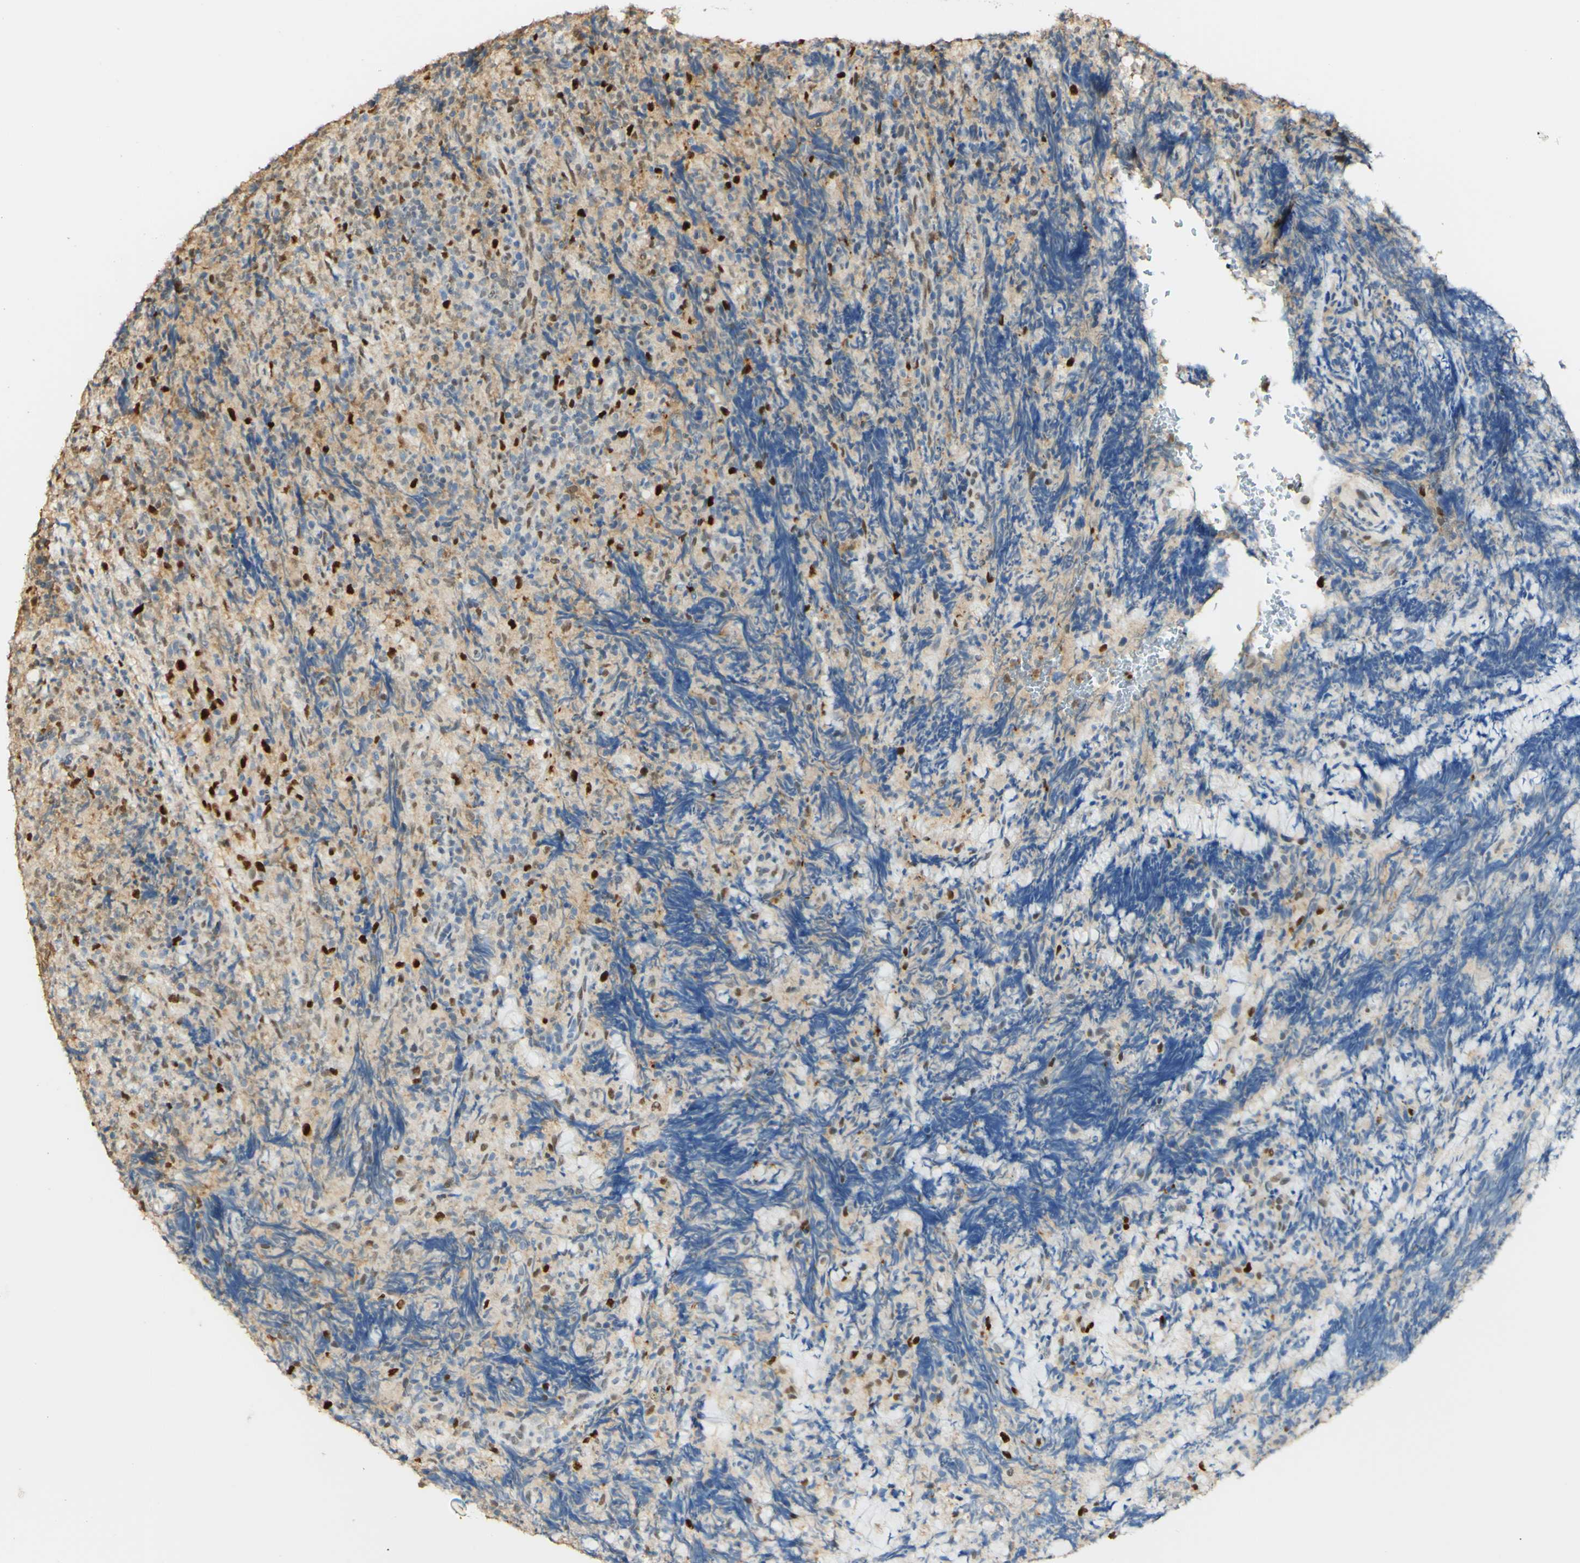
{"staining": {"intensity": "strong", "quantity": "25%-75%", "location": "nuclear"}, "tissue": "lymphoma", "cell_type": "Tumor cells", "image_type": "cancer", "snomed": [{"axis": "morphology", "description": "Malignant lymphoma, non-Hodgkin's type, High grade"}, {"axis": "topography", "description": "Tonsil"}], "caption": "The micrograph exhibits staining of high-grade malignant lymphoma, non-Hodgkin's type, revealing strong nuclear protein staining (brown color) within tumor cells.", "gene": "MAP3K4", "patient": {"sex": "female", "age": 36}}